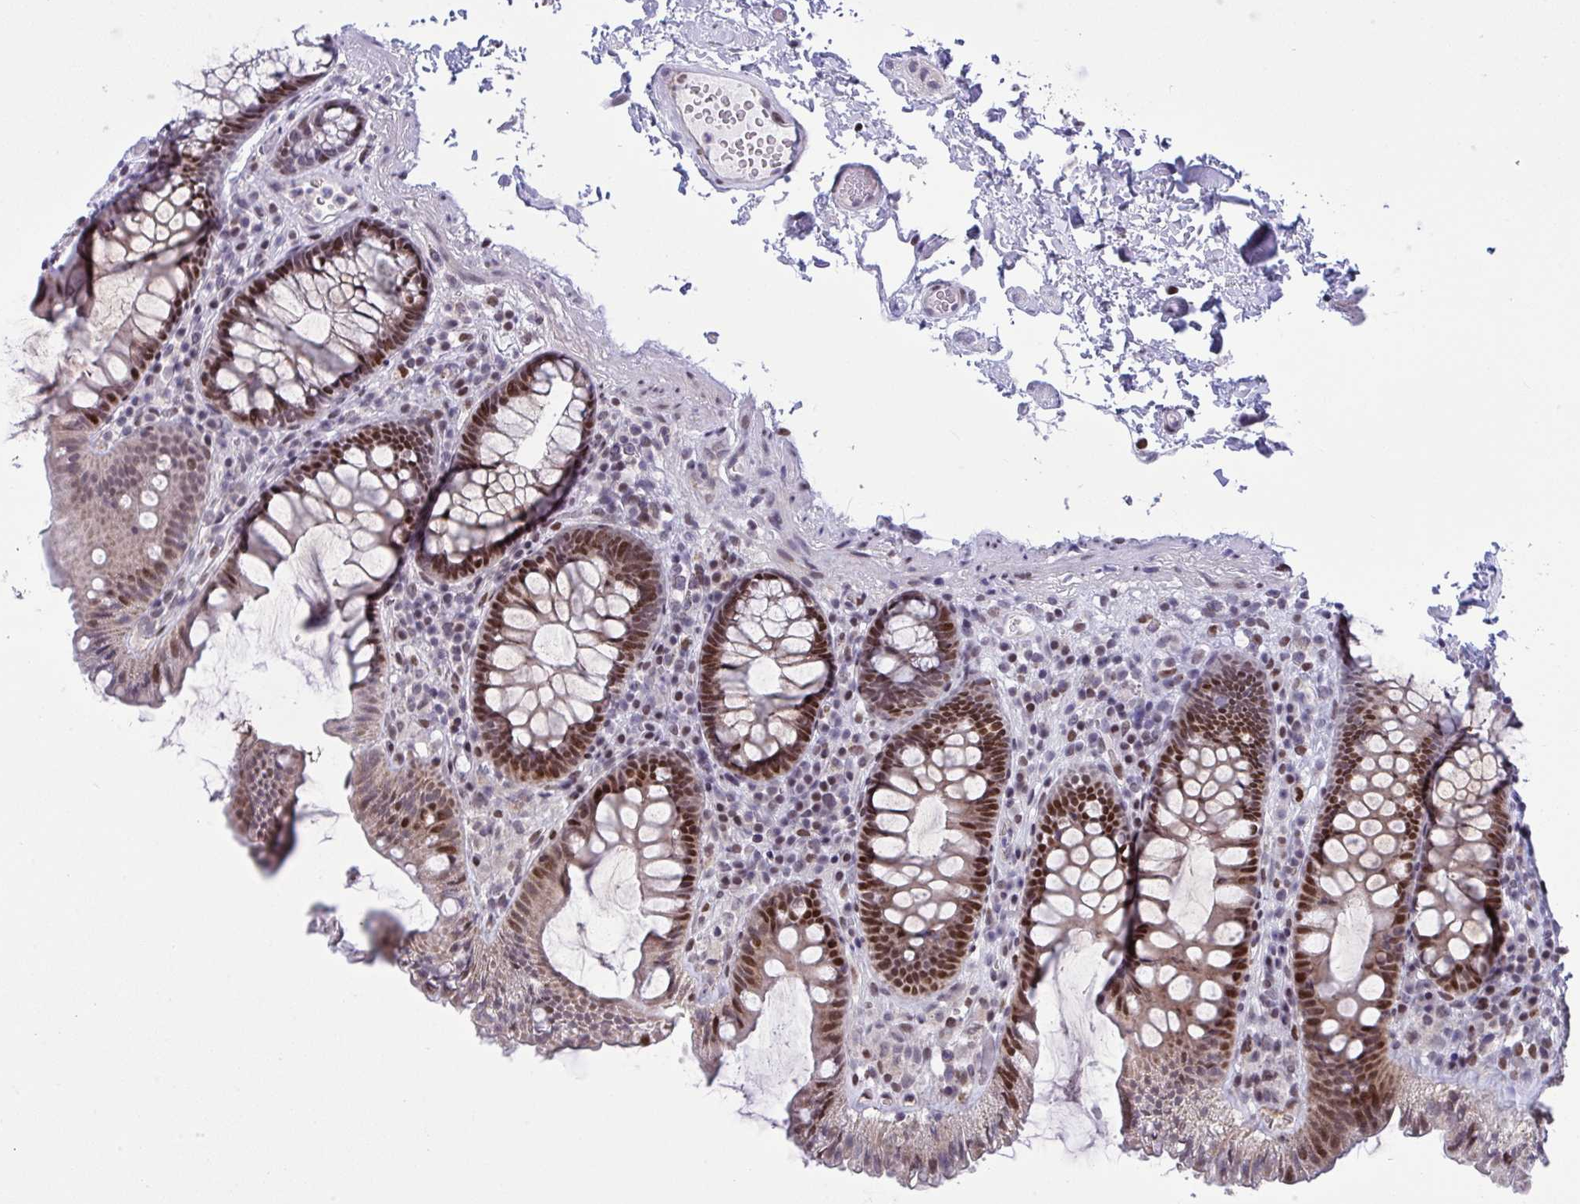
{"staining": {"intensity": "negative", "quantity": "none", "location": "none"}, "tissue": "colon", "cell_type": "Endothelial cells", "image_type": "normal", "snomed": [{"axis": "morphology", "description": "Normal tissue, NOS"}, {"axis": "topography", "description": "Colon"}, {"axis": "topography", "description": "Peripheral nerve tissue"}], "caption": "High power microscopy image of an immunohistochemistry (IHC) image of unremarkable colon, revealing no significant positivity in endothelial cells.", "gene": "ZFHX3", "patient": {"sex": "male", "age": 84}}